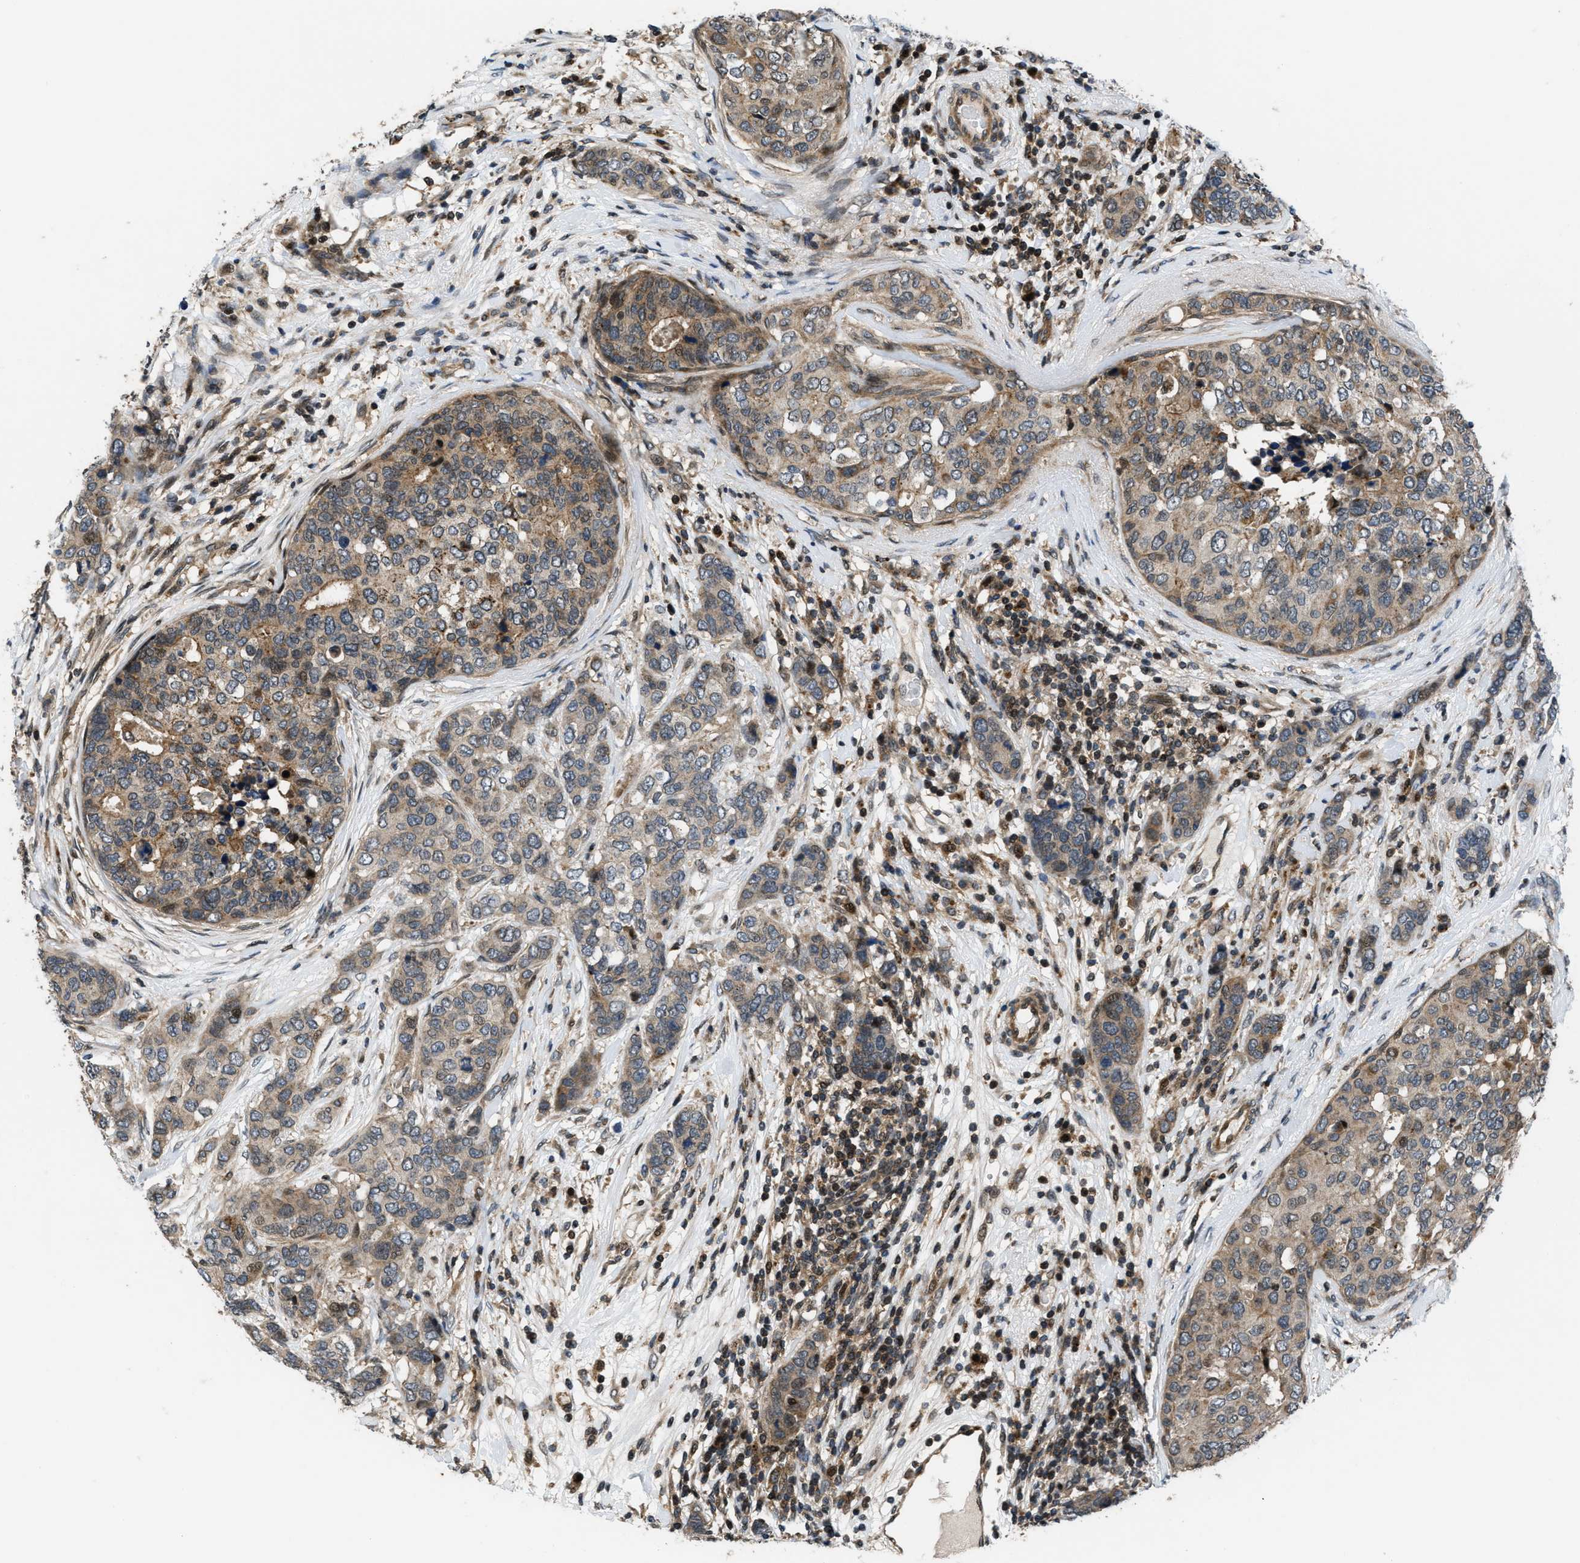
{"staining": {"intensity": "moderate", "quantity": ">75%", "location": "cytoplasmic/membranous"}, "tissue": "breast cancer", "cell_type": "Tumor cells", "image_type": "cancer", "snomed": [{"axis": "morphology", "description": "Lobular carcinoma"}, {"axis": "topography", "description": "Breast"}], "caption": "Immunohistochemistry photomicrograph of neoplastic tissue: human lobular carcinoma (breast) stained using IHC reveals medium levels of moderate protein expression localized specifically in the cytoplasmic/membranous of tumor cells, appearing as a cytoplasmic/membranous brown color.", "gene": "CTBS", "patient": {"sex": "female", "age": 59}}